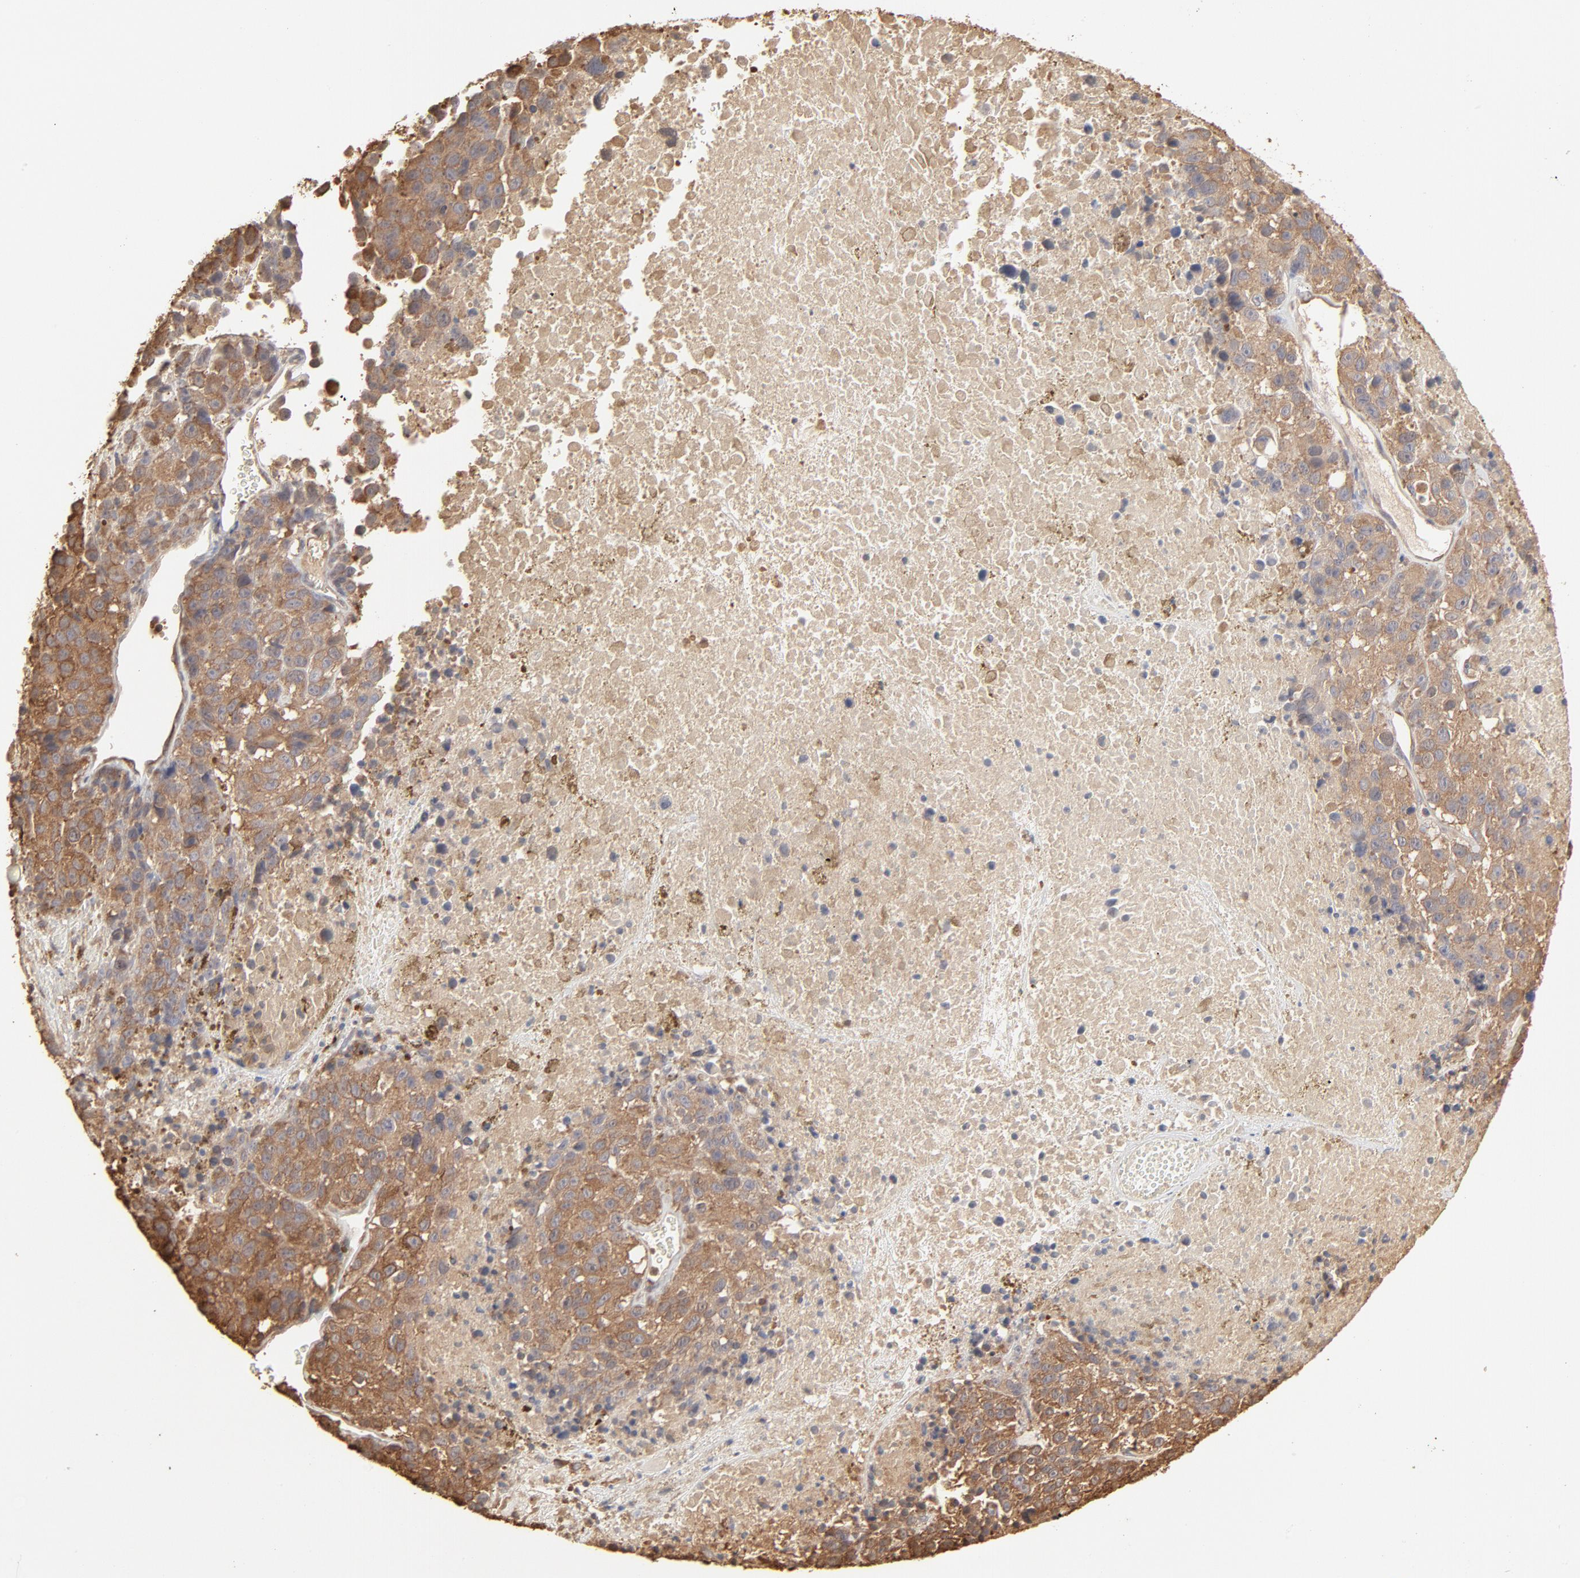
{"staining": {"intensity": "moderate", "quantity": ">75%", "location": "cytoplasmic/membranous"}, "tissue": "melanoma", "cell_type": "Tumor cells", "image_type": "cancer", "snomed": [{"axis": "morphology", "description": "Malignant melanoma, Metastatic site"}, {"axis": "topography", "description": "Cerebral cortex"}], "caption": "Malignant melanoma (metastatic site) stained with a brown dye demonstrates moderate cytoplasmic/membranous positive staining in approximately >75% of tumor cells.", "gene": "PPP2CA", "patient": {"sex": "female", "age": 52}}